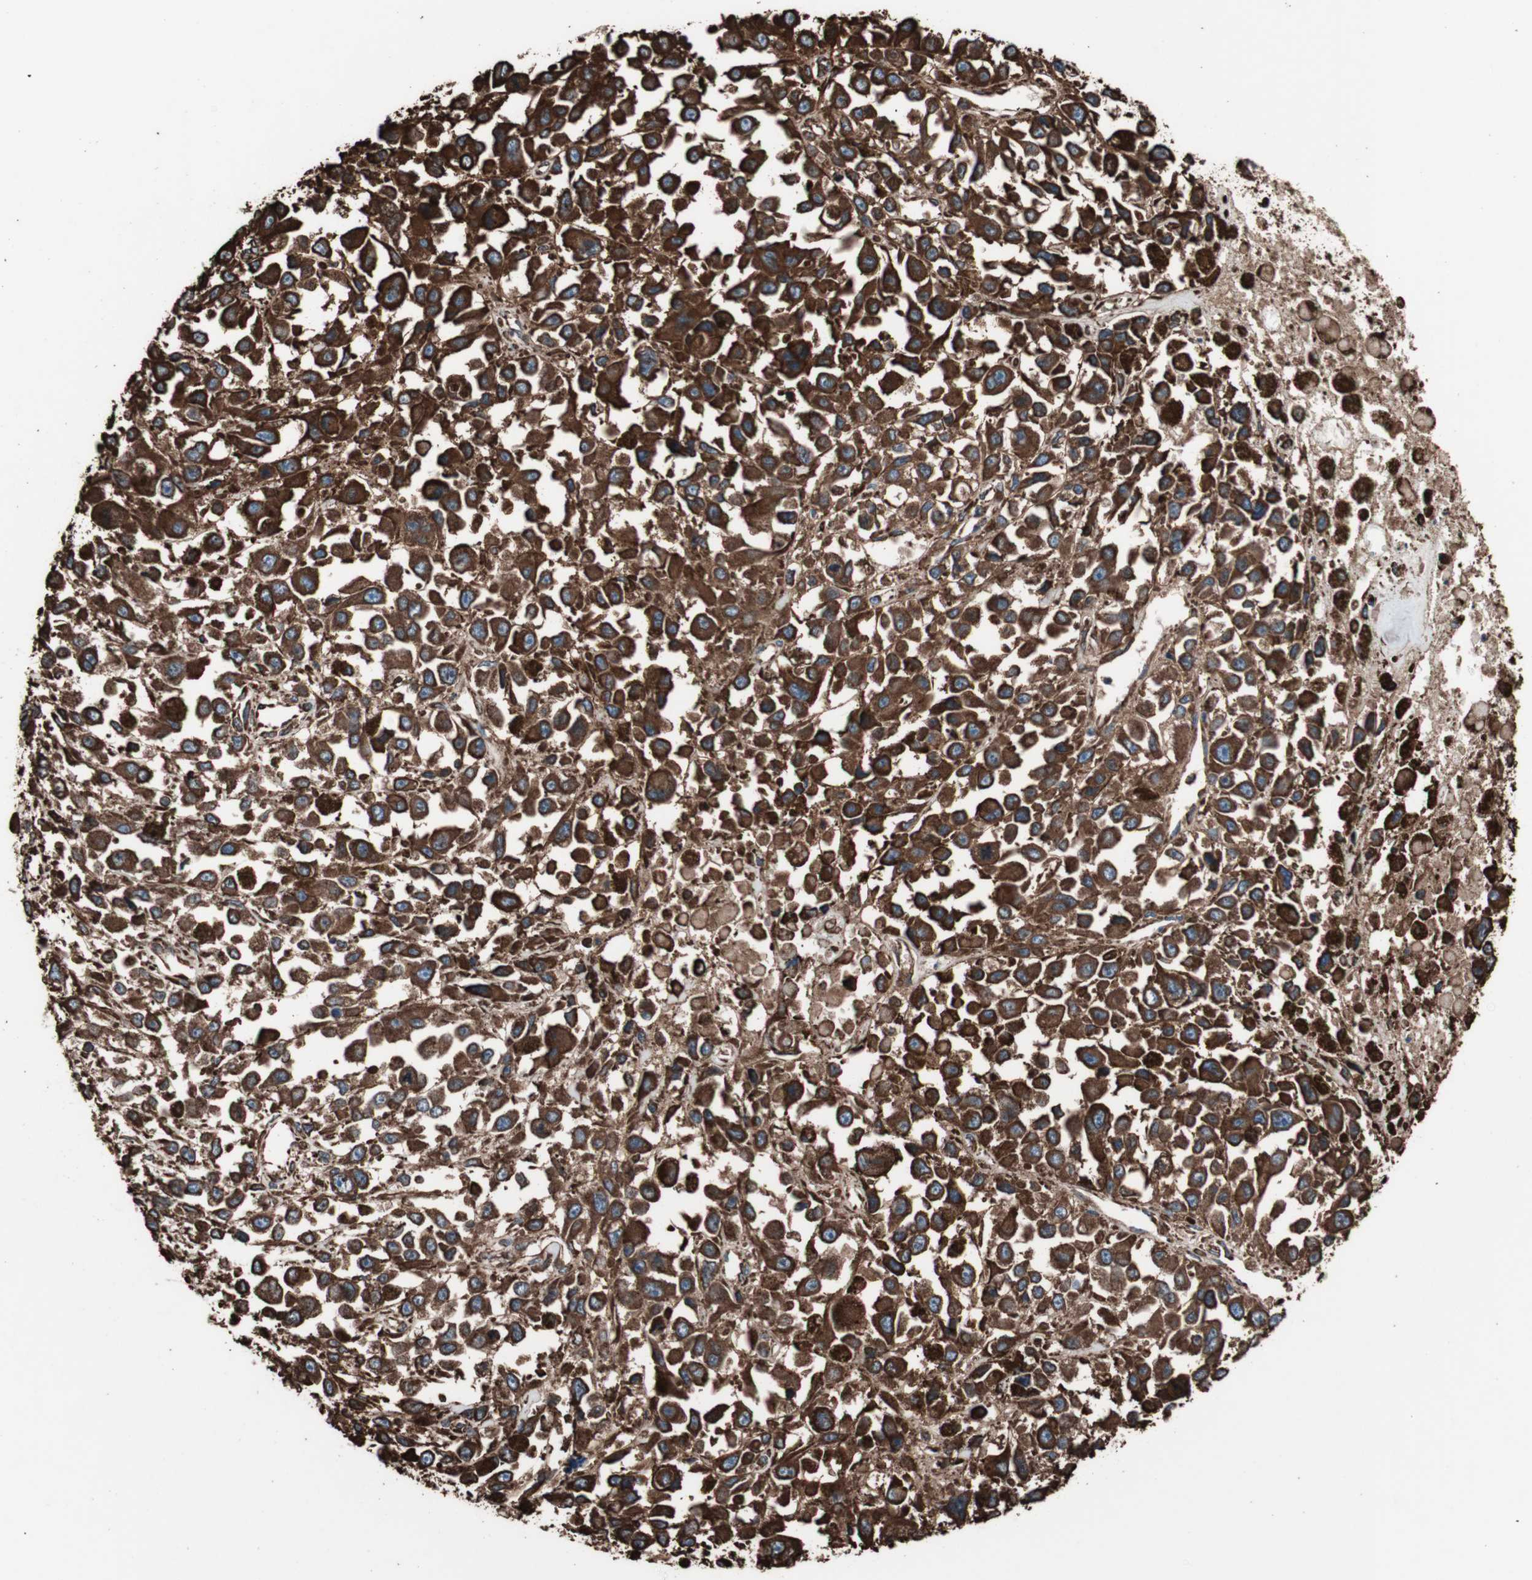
{"staining": {"intensity": "strong", "quantity": ">75%", "location": "cytoplasmic/membranous"}, "tissue": "melanoma", "cell_type": "Tumor cells", "image_type": "cancer", "snomed": [{"axis": "morphology", "description": "Malignant melanoma, Metastatic site"}, {"axis": "topography", "description": "Lymph node"}], "caption": "A high amount of strong cytoplasmic/membranous expression is identified in about >75% of tumor cells in malignant melanoma (metastatic site) tissue.", "gene": "HSP90B1", "patient": {"sex": "male", "age": 59}}